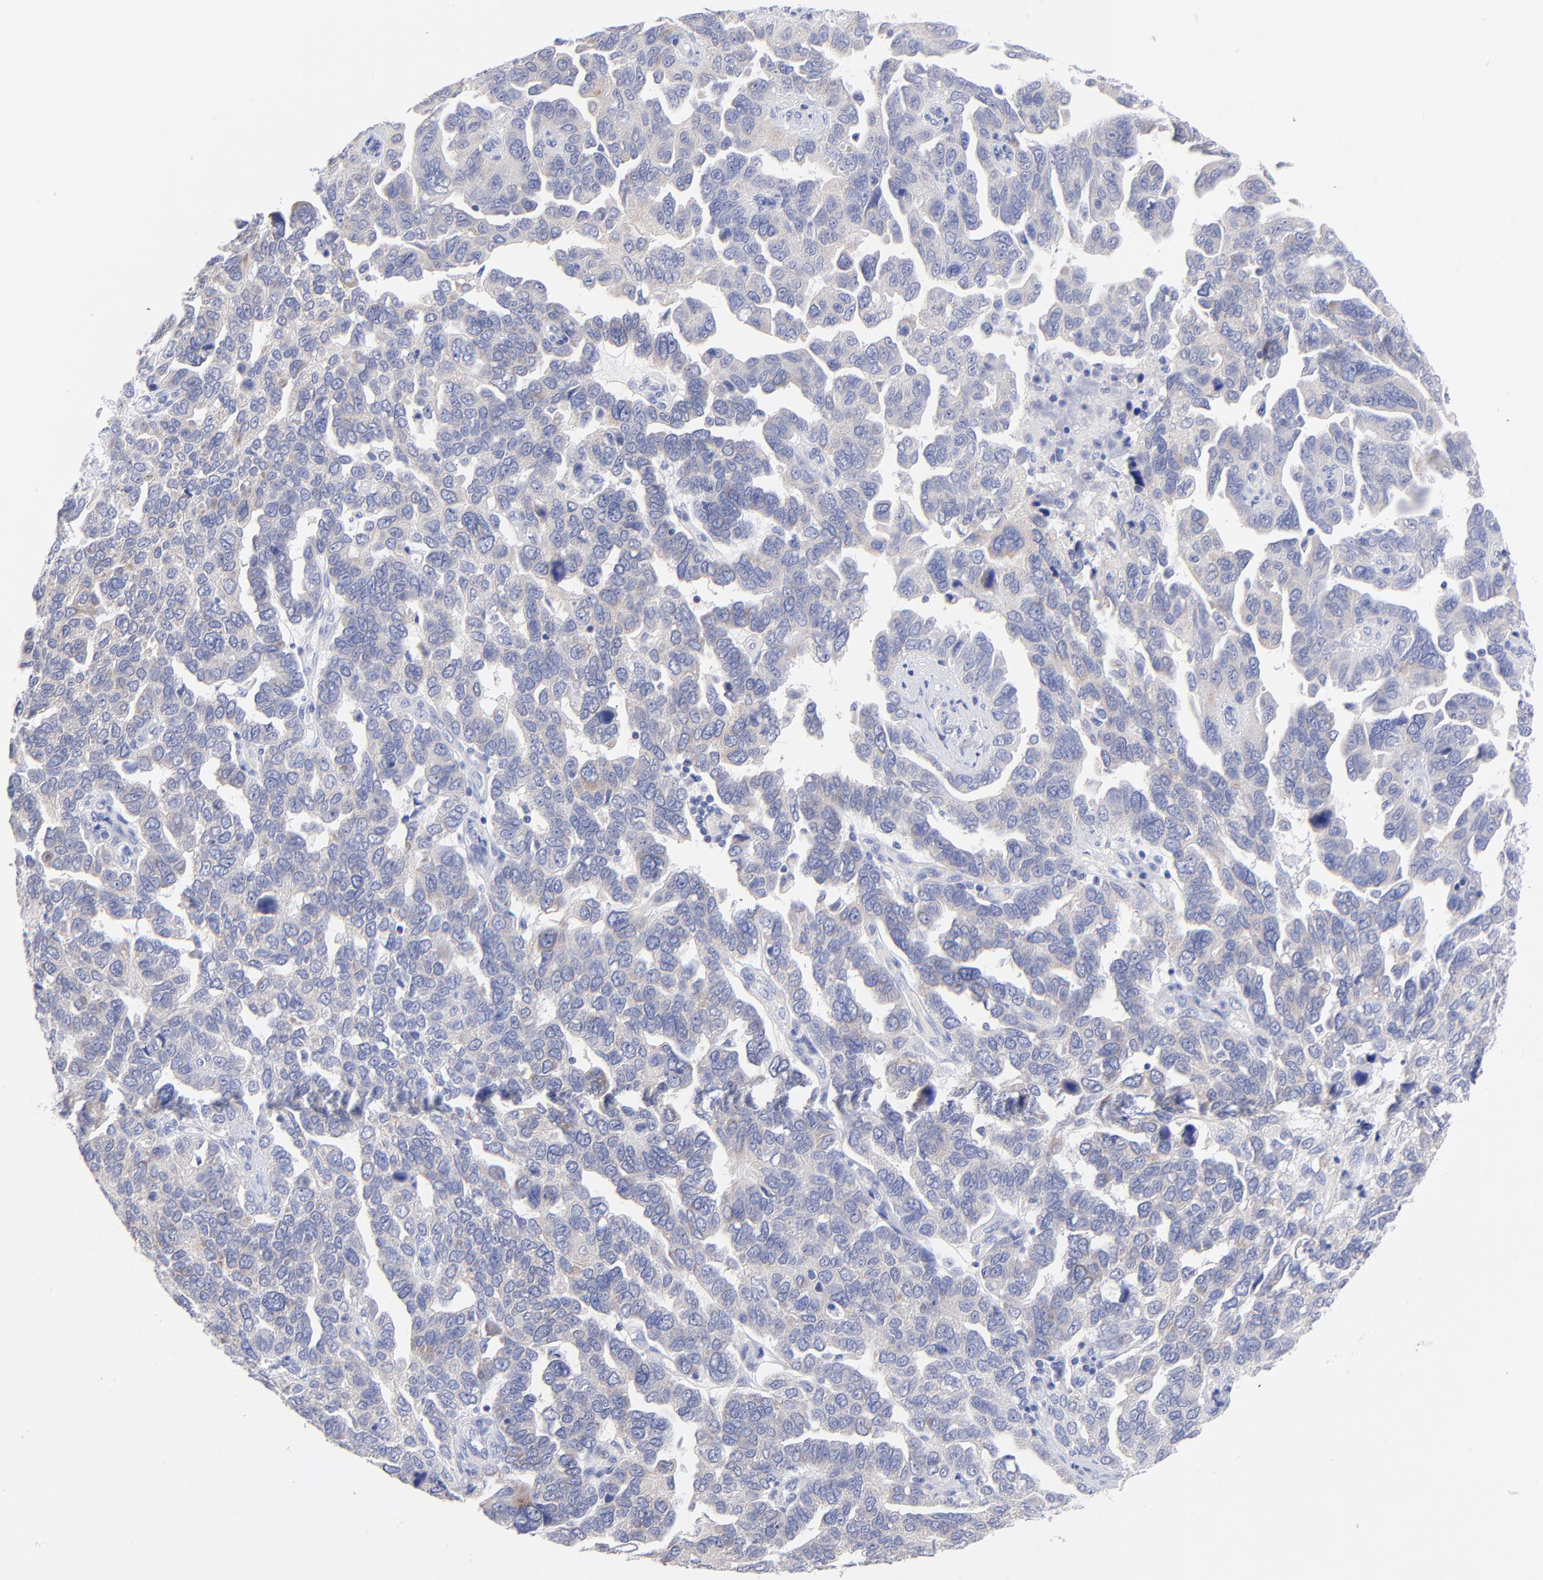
{"staining": {"intensity": "negative", "quantity": "none", "location": "none"}, "tissue": "ovarian cancer", "cell_type": "Tumor cells", "image_type": "cancer", "snomed": [{"axis": "morphology", "description": "Cystadenocarcinoma, serous, NOS"}, {"axis": "topography", "description": "Ovary"}], "caption": "Protein analysis of serous cystadenocarcinoma (ovarian) demonstrates no significant expression in tumor cells.", "gene": "EBP", "patient": {"sex": "female", "age": 64}}